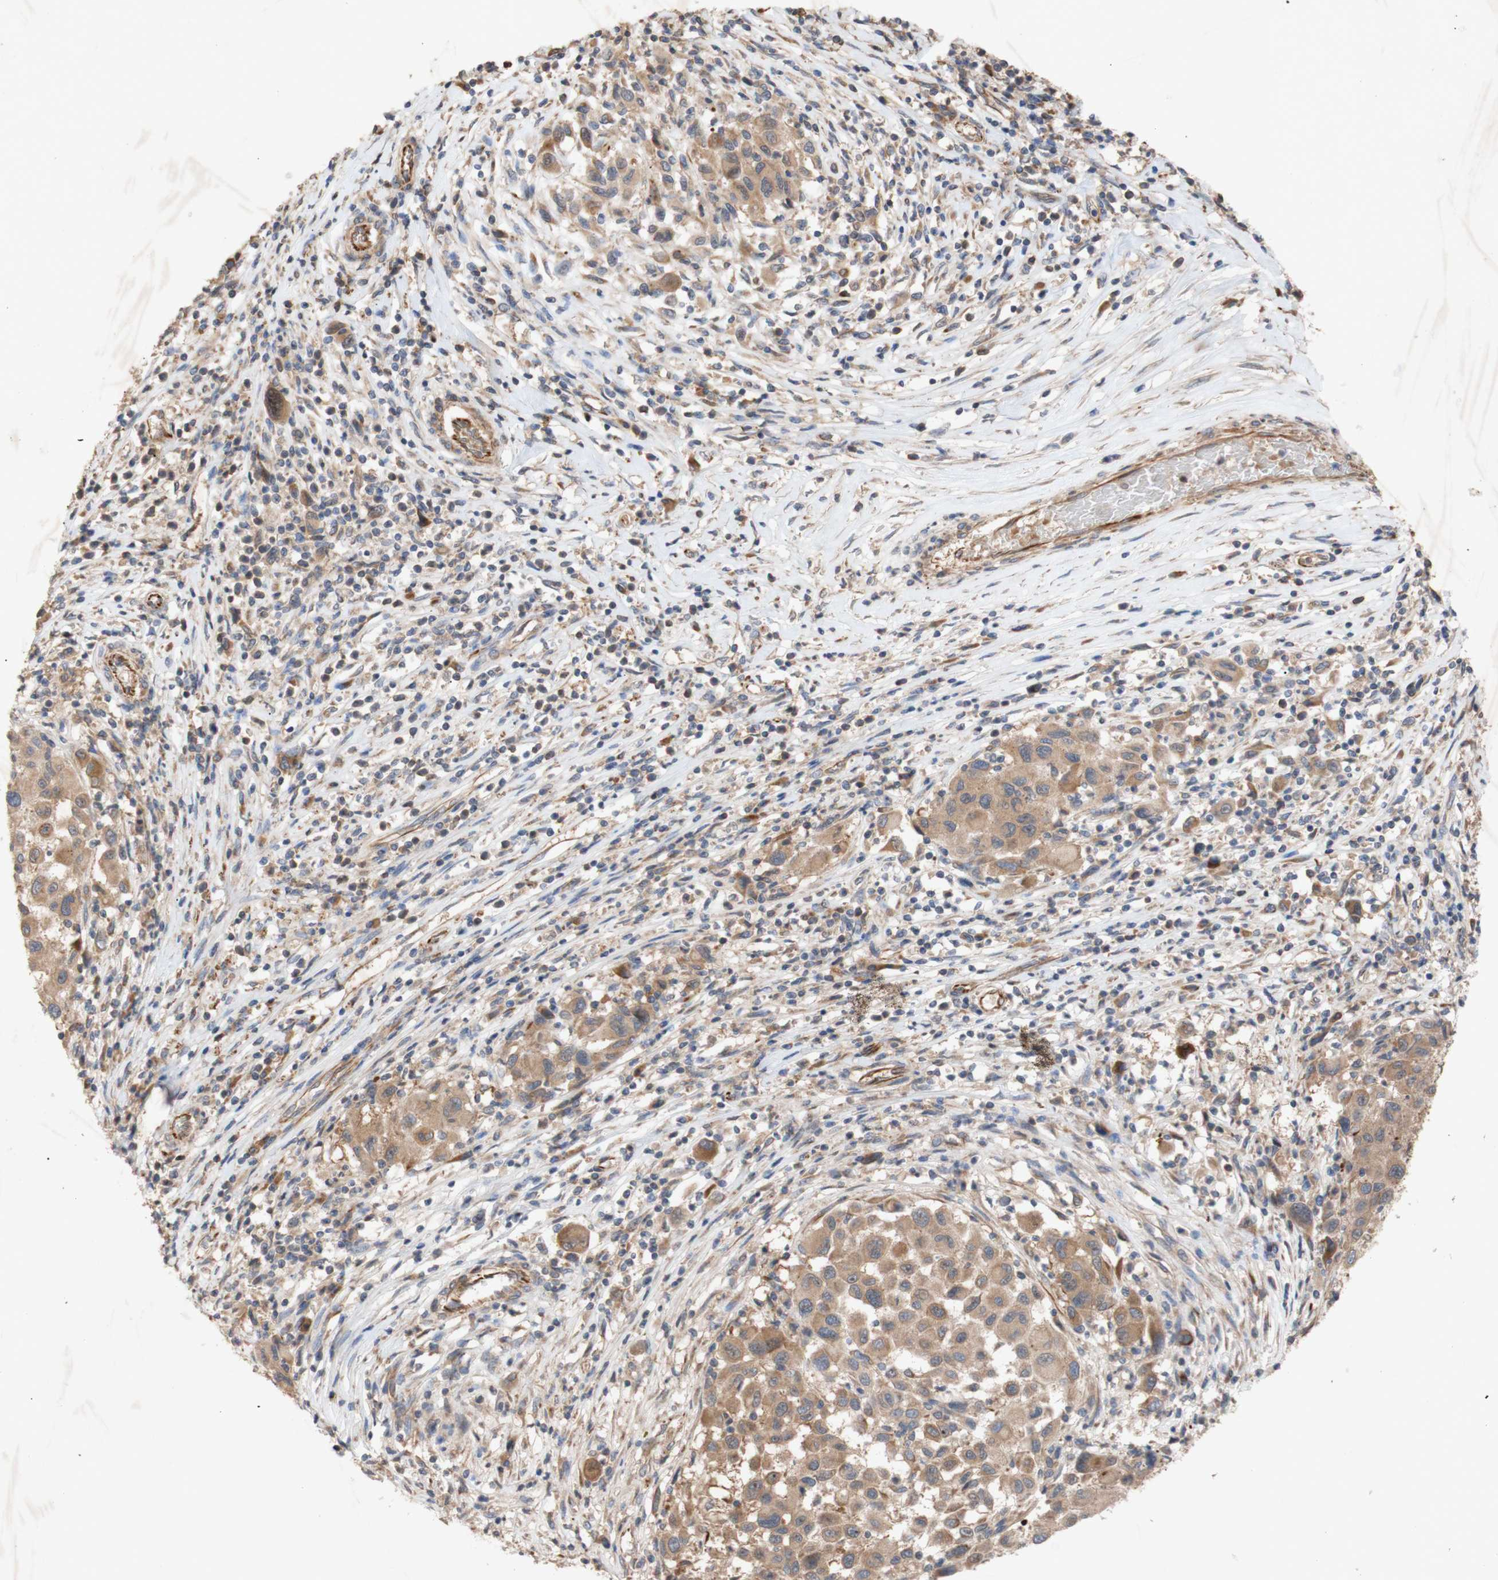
{"staining": {"intensity": "moderate", "quantity": ">75%", "location": "cytoplasmic/membranous"}, "tissue": "melanoma", "cell_type": "Tumor cells", "image_type": "cancer", "snomed": [{"axis": "morphology", "description": "Malignant melanoma, Metastatic site"}, {"axis": "topography", "description": "Lymph node"}], "caption": "This histopathology image reveals immunohistochemistry staining of human melanoma, with medium moderate cytoplasmic/membranous staining in approximately >75% of tumor cells.", "gene": "EIF2S3", "patient": {"sex": "male", "age": 61}}